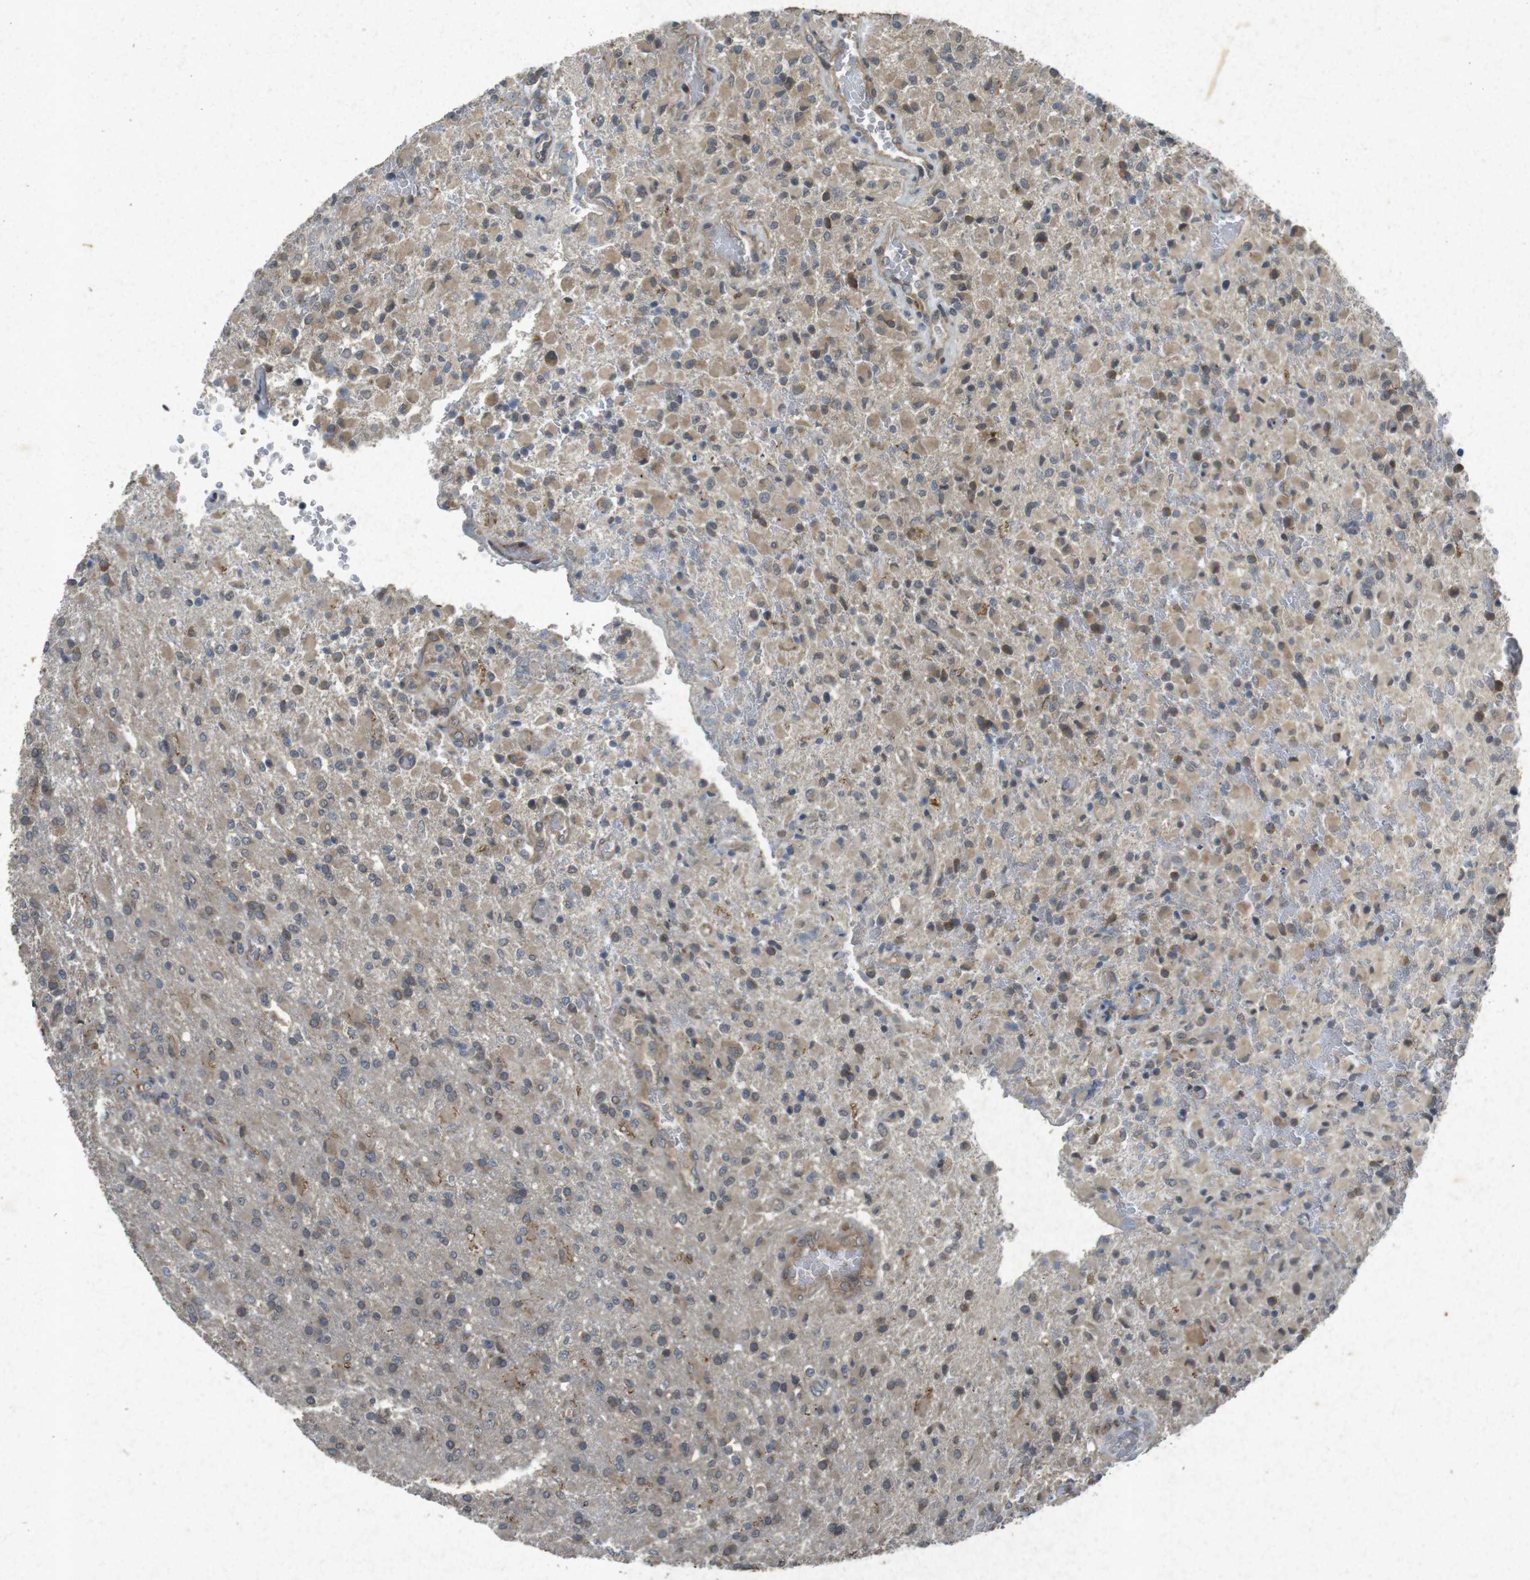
{"staining": {"intensity": "weak", "quantity": ">75%", "location": "cytoplasmic/membranous"}, "tissue": "glioma", "cell_type": "Tumor cells", "image_type": "cancer", "snomed": [{"axis": "morphology", "description": "Glioma, malignant, High grade"}, {"axis": "topography", "description": "Brain"}], "caption": "Brown immunohistochemical staining in malignant glioma (high-grade) displays weak cytoplasmic/membranous expression in approximately >75% of tumor cells.", "gene": "FLCN", "patient": {"sex": "male", "age": 71}}